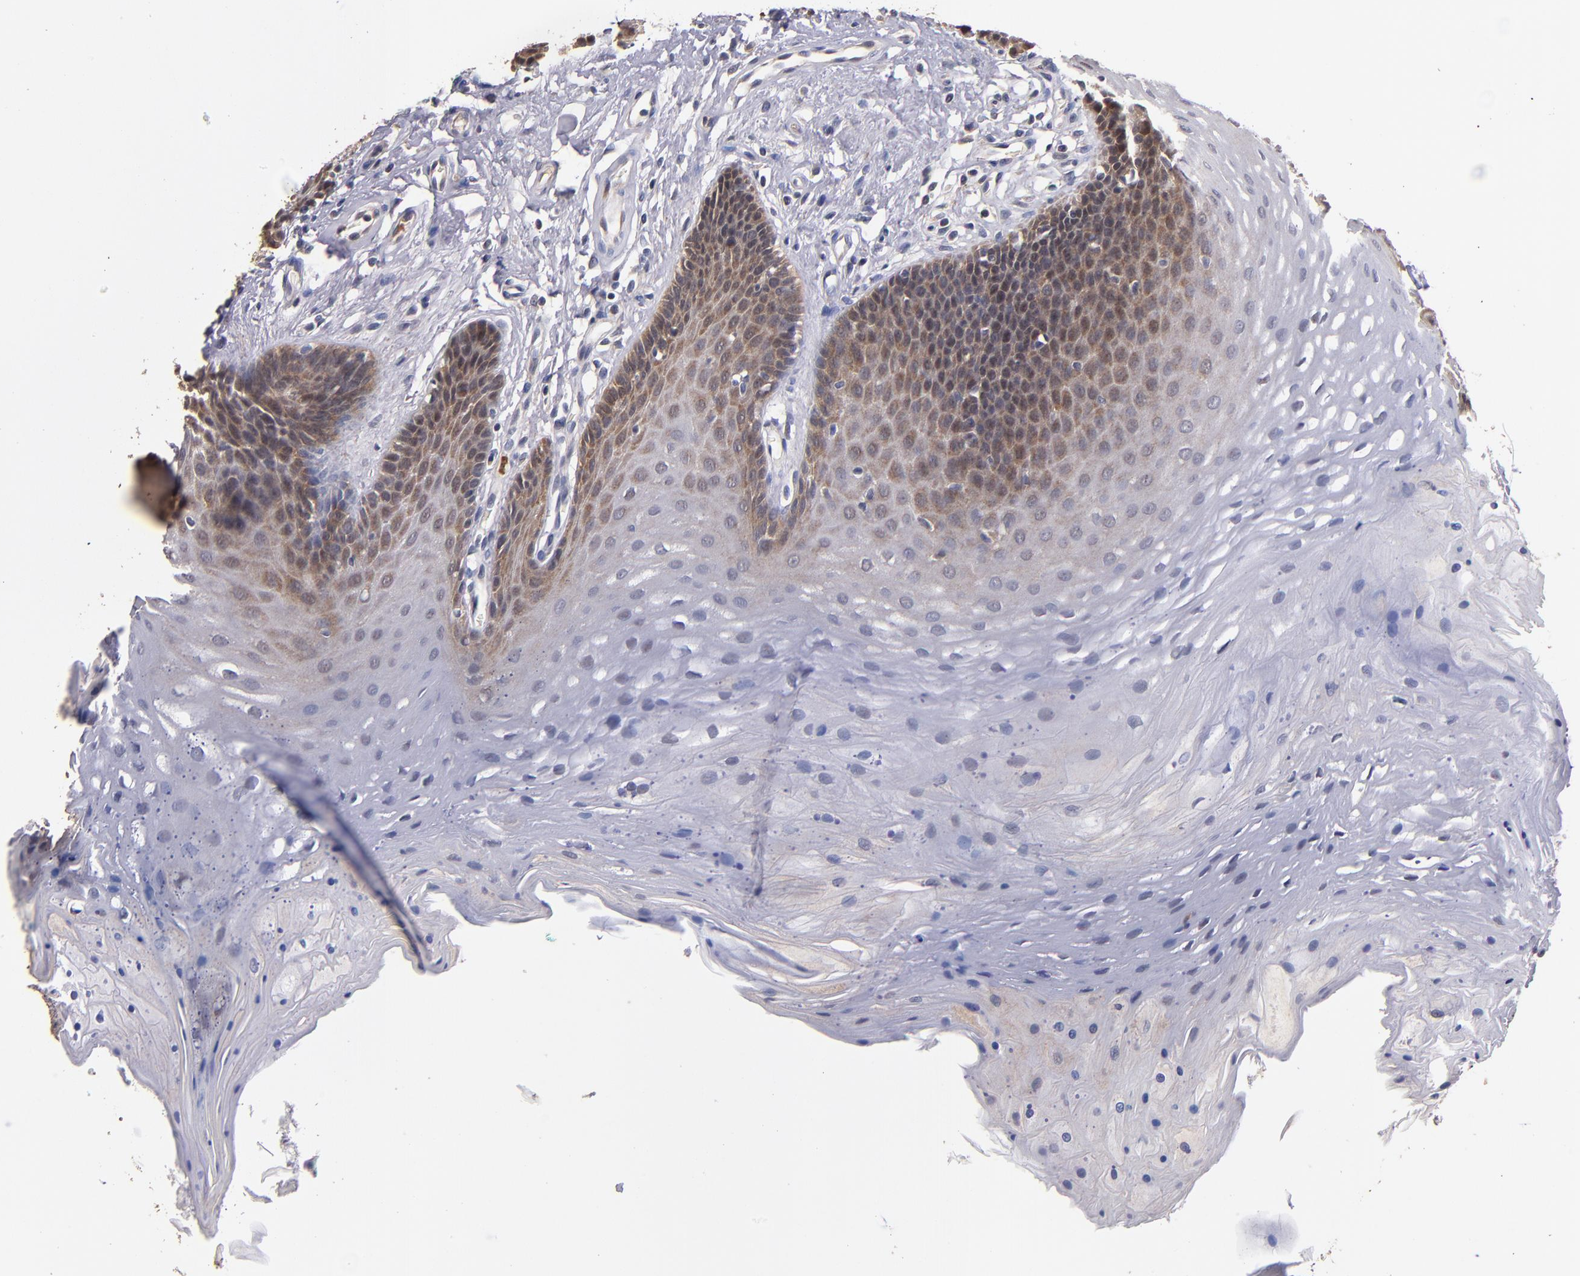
{"staining": {"intensity": "moderate", "quantity": "25%-75%", "location": "cytoplasmic/membranous,nuclear"}, "tissue": "oral mucosa", "cell_type": "Squamous epithelial cells", "image_type": "normal", "snomed": [{"axis": "morphology", "description": "Normal tissue, NOS"}, {"axis": "topography", "description": "Oral tissue"}], "caption": "There is medium levels of moderate cytoplasmic/membranous,nuclear expression in squamous epithelial cells of normal oral mucosa, as demonstrated by immunohistochemical staining (brown color).", "gene": "TTLL12", "patient": {"sex": "male", "age": 62}}